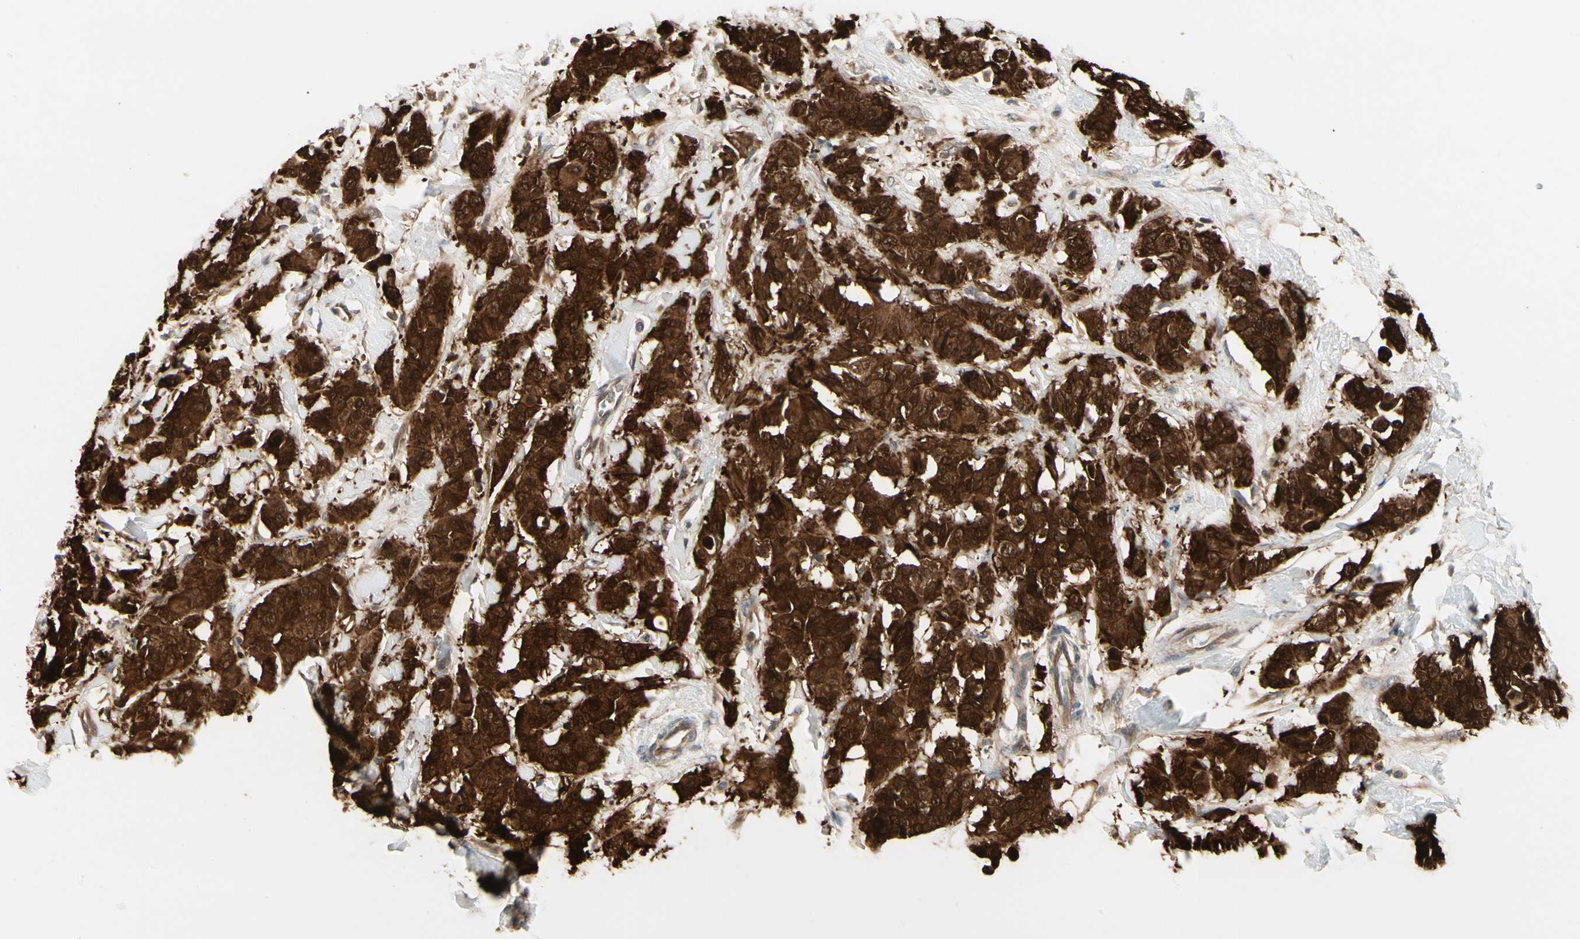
{"staining": {"intensity": "strong", "quantity": ">75%", "location": "cytoplasmic/membranous,nuclear"}, "tissue": "breast cancer", "cell_type": "Tumor cells", "image_type": "cancer", "snomed": [{"axis": "morphology", "description": "Normal tissue, NOS"}, {"axis": "morphology", "description": "Duct carcinoma"}, {"axis": "topography", "description": "Breast"}], "caption": "Brown immunohistochemical staining in breast intraductal carcinoma reveals strong cytoplasmic/membranous and nuclear expression in about >75% of tumor cells.", "gene": "NME1-NME2", "patient": {"sex": "female", "age": 40}}